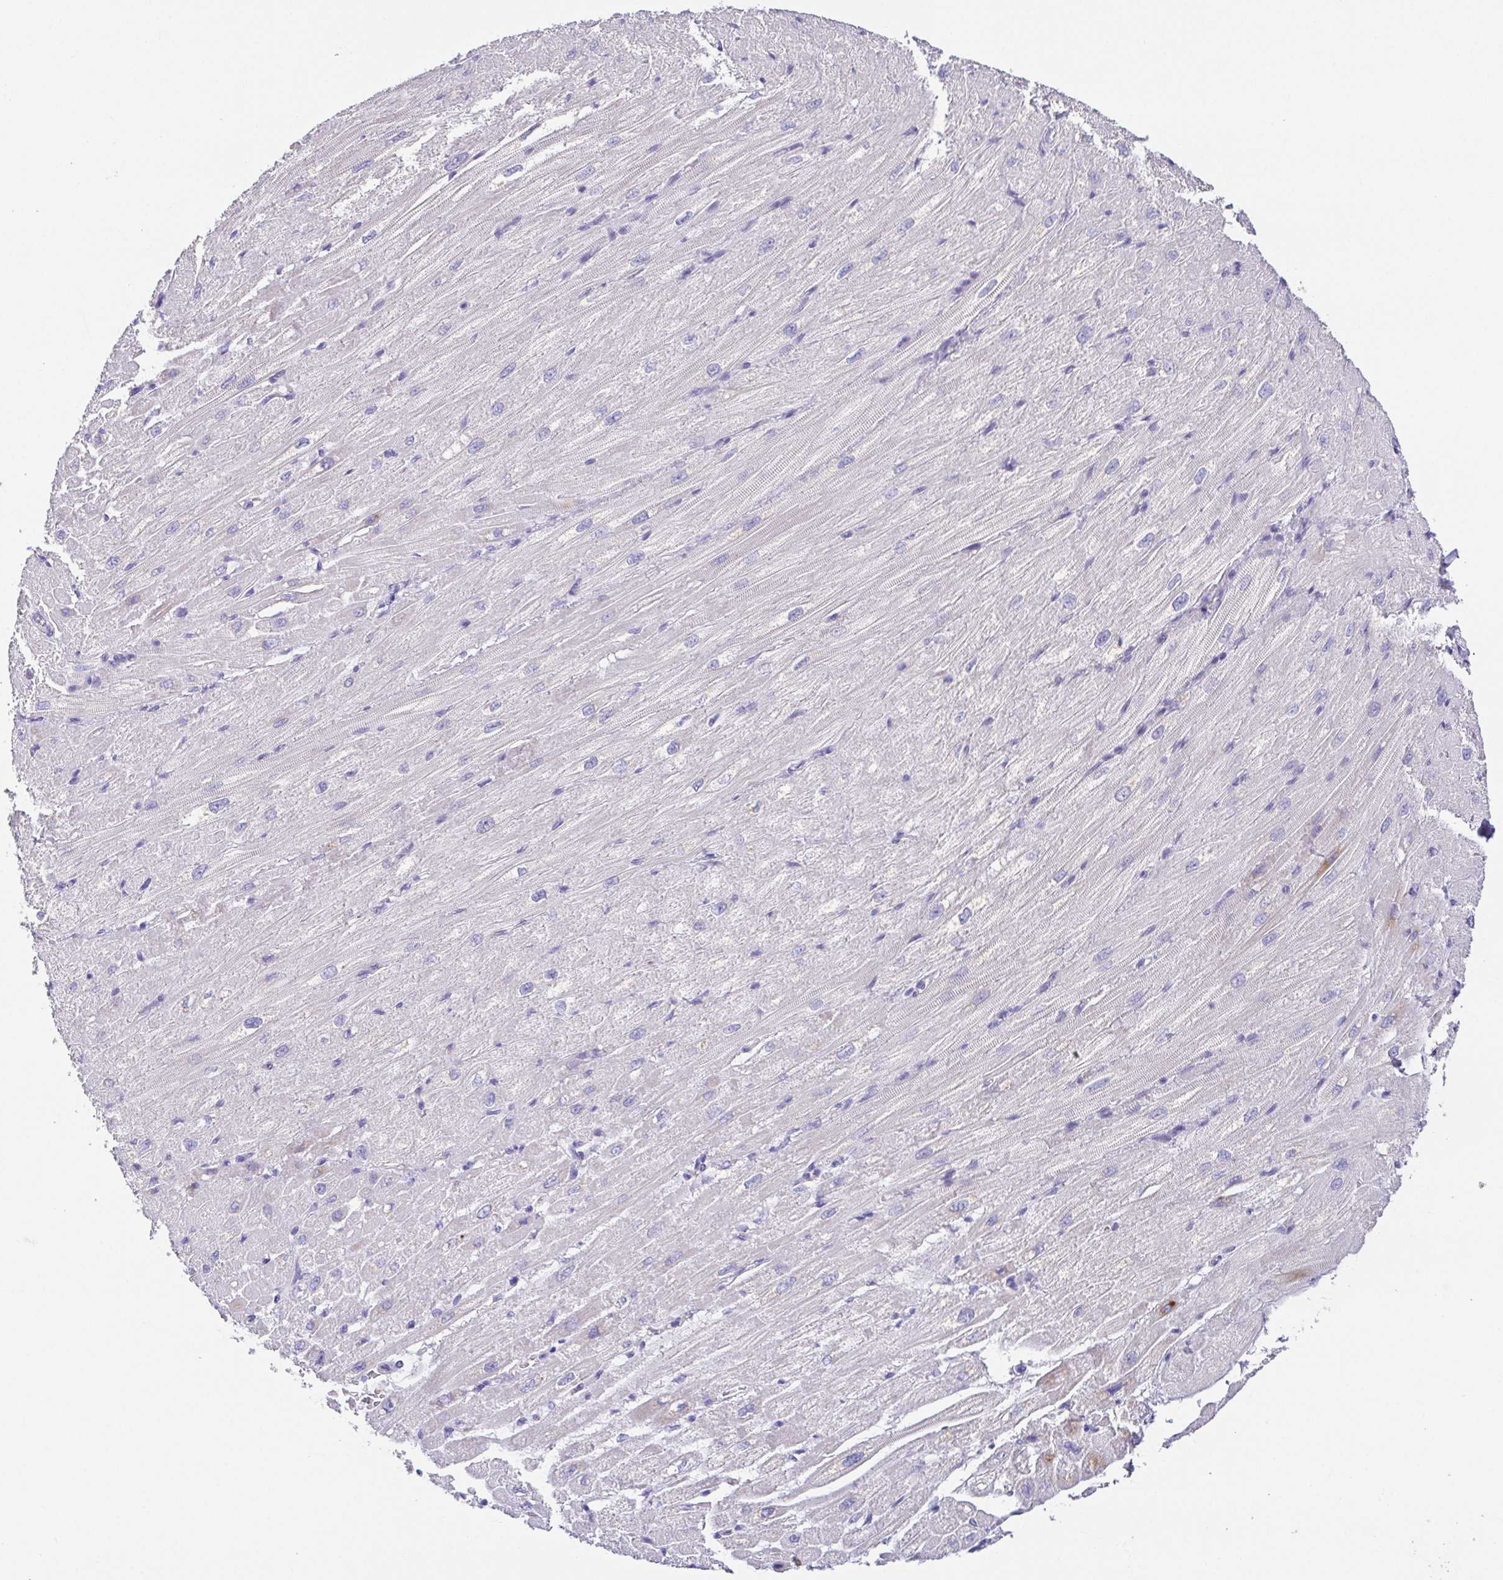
{"staining": {"intensity": "negative", "quantity": "none", "location": "none"}, "tissue": "heart muscle", "cell_type": "Cardiomyocytes", "image_type": "normal", "snomed": [{"axis": "morphology", "description": "Normal tissue, NOS"}, {"axis": "topography", "description": "Heart"}], "caption": "Human heart muscle stained for a protein using IHC reveals no staining in cardiomyocytes.", "gene": "HAPLN2", "patient": {"sex": "male", "age": 62}}